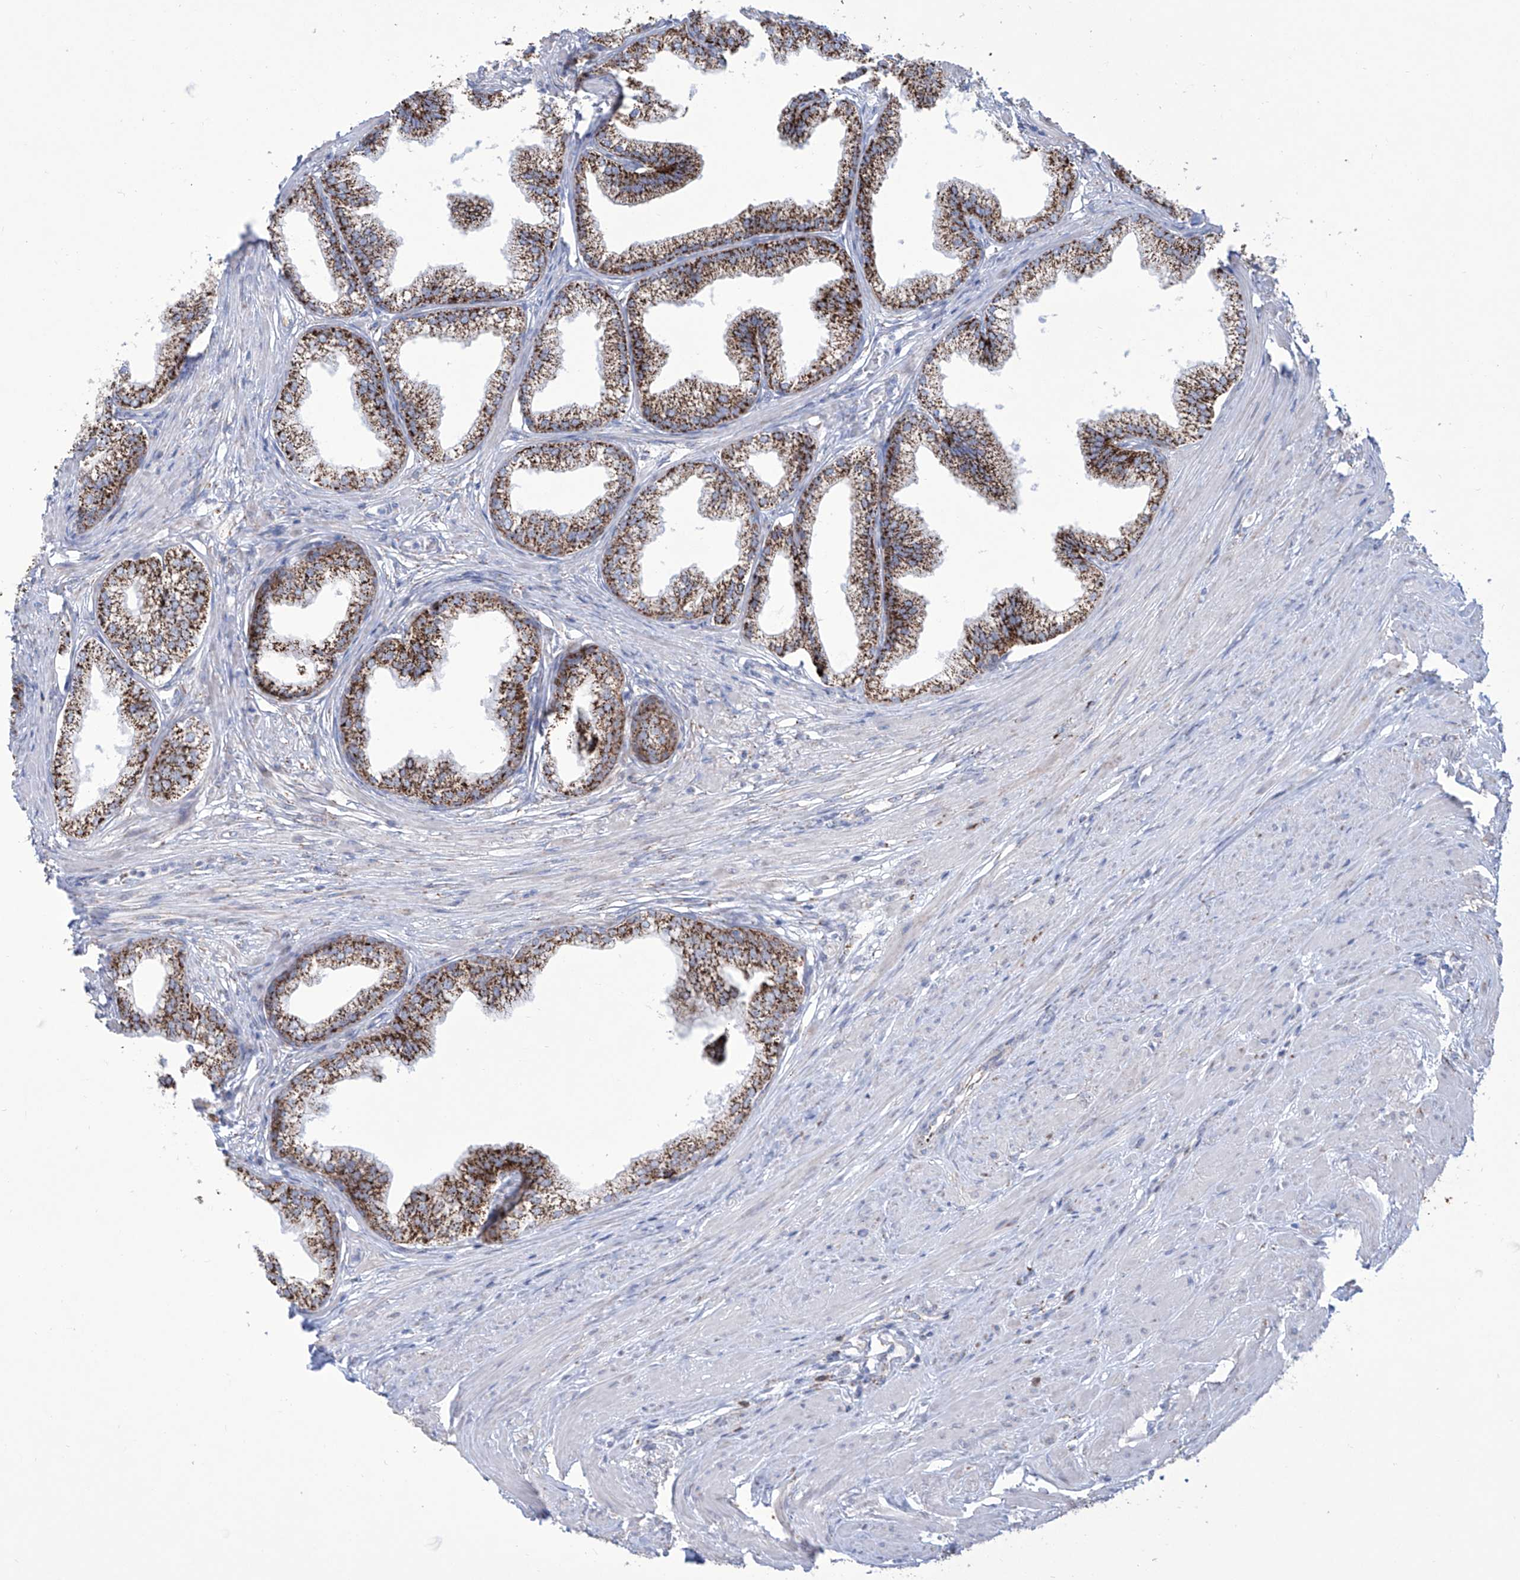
{"staining": {"intensity": "strong", "quantity": ">75%", "location": "cytoplasmic/membranous"}, "tissue": "prostate", "cell_type": "Glandular cells", "image_type": "normal", "snomed": [{"axis": "morphology", "description": "Normal tissue, NOS"}, {"axis": "morphology", "description": "Urothelial carcinoma, Low grade"}, {"axis": "topography", "description": "Urinary bladder"}, {"axis": "topography", "description": "Prostate"}], "caption": "Immunohistochemistry (IHC) histopathology image of benign human prostate stained for a protein (brown), which exhibits high levels of strong cytoplasmic/membranous positivity in about >75% of glandular cells.", "gene": "ALDH6A1", "patient": {"sex": "male", "age": 60}}